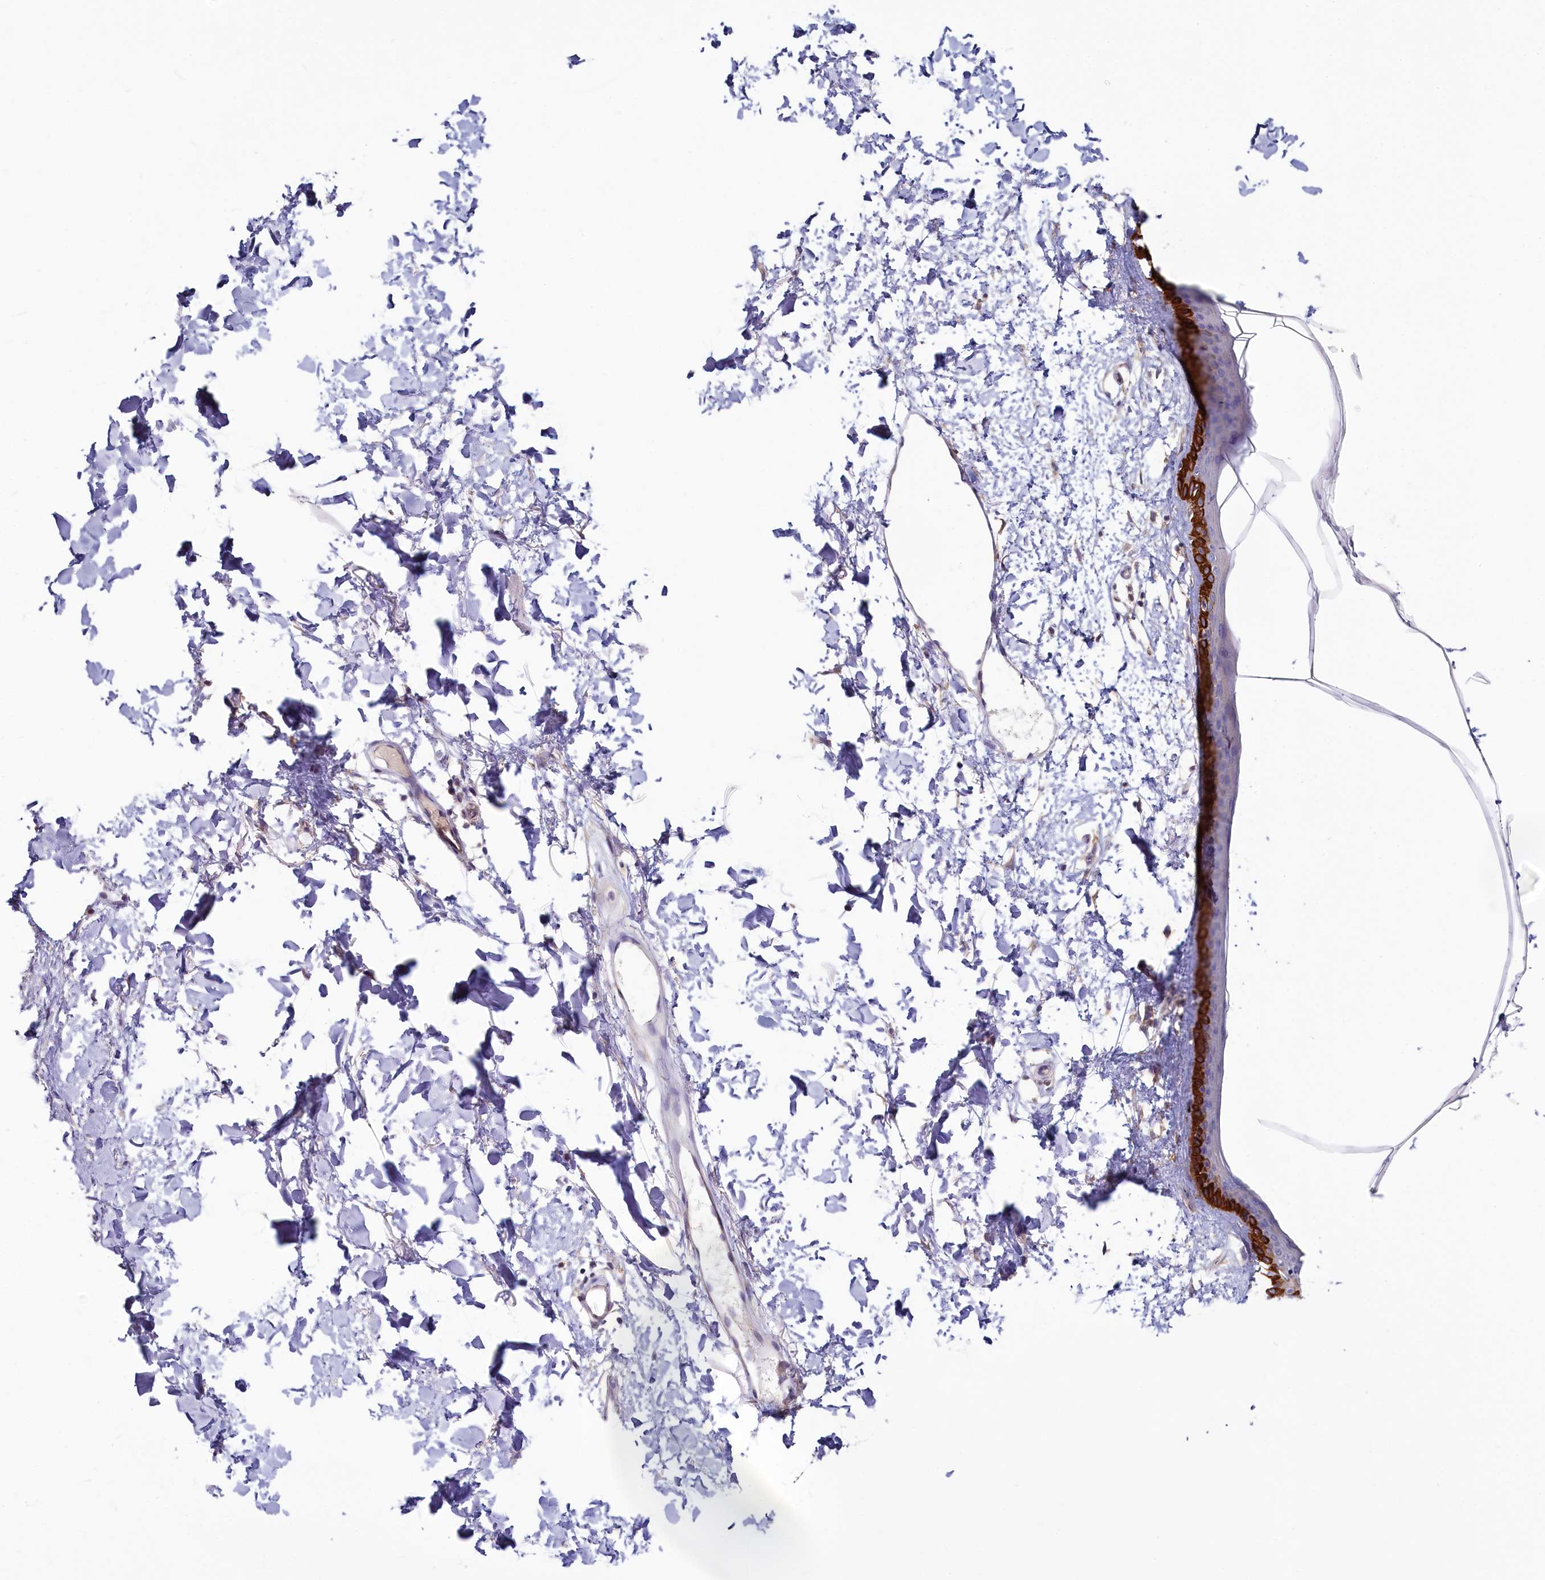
{"staining": {"intensity": "negative", "quantity": "none", "location": "none"}, "tissue": "skin", "cell_type": "Fibroblasts", "image_type": "normal", "snomed": [{"axis": "morphology", "description": "Normal tissue, NOS"}, {"axis": "topography", "description": "Skin"}], "caption": "Fibroblasts are negative for protein expression in benign human skin. (DAB (3,3'-diaminobenzidine) IHC with hematoxylin counter stain).", "gene": "PDE6D", "patient": {"sex": "female", "age": 58}}